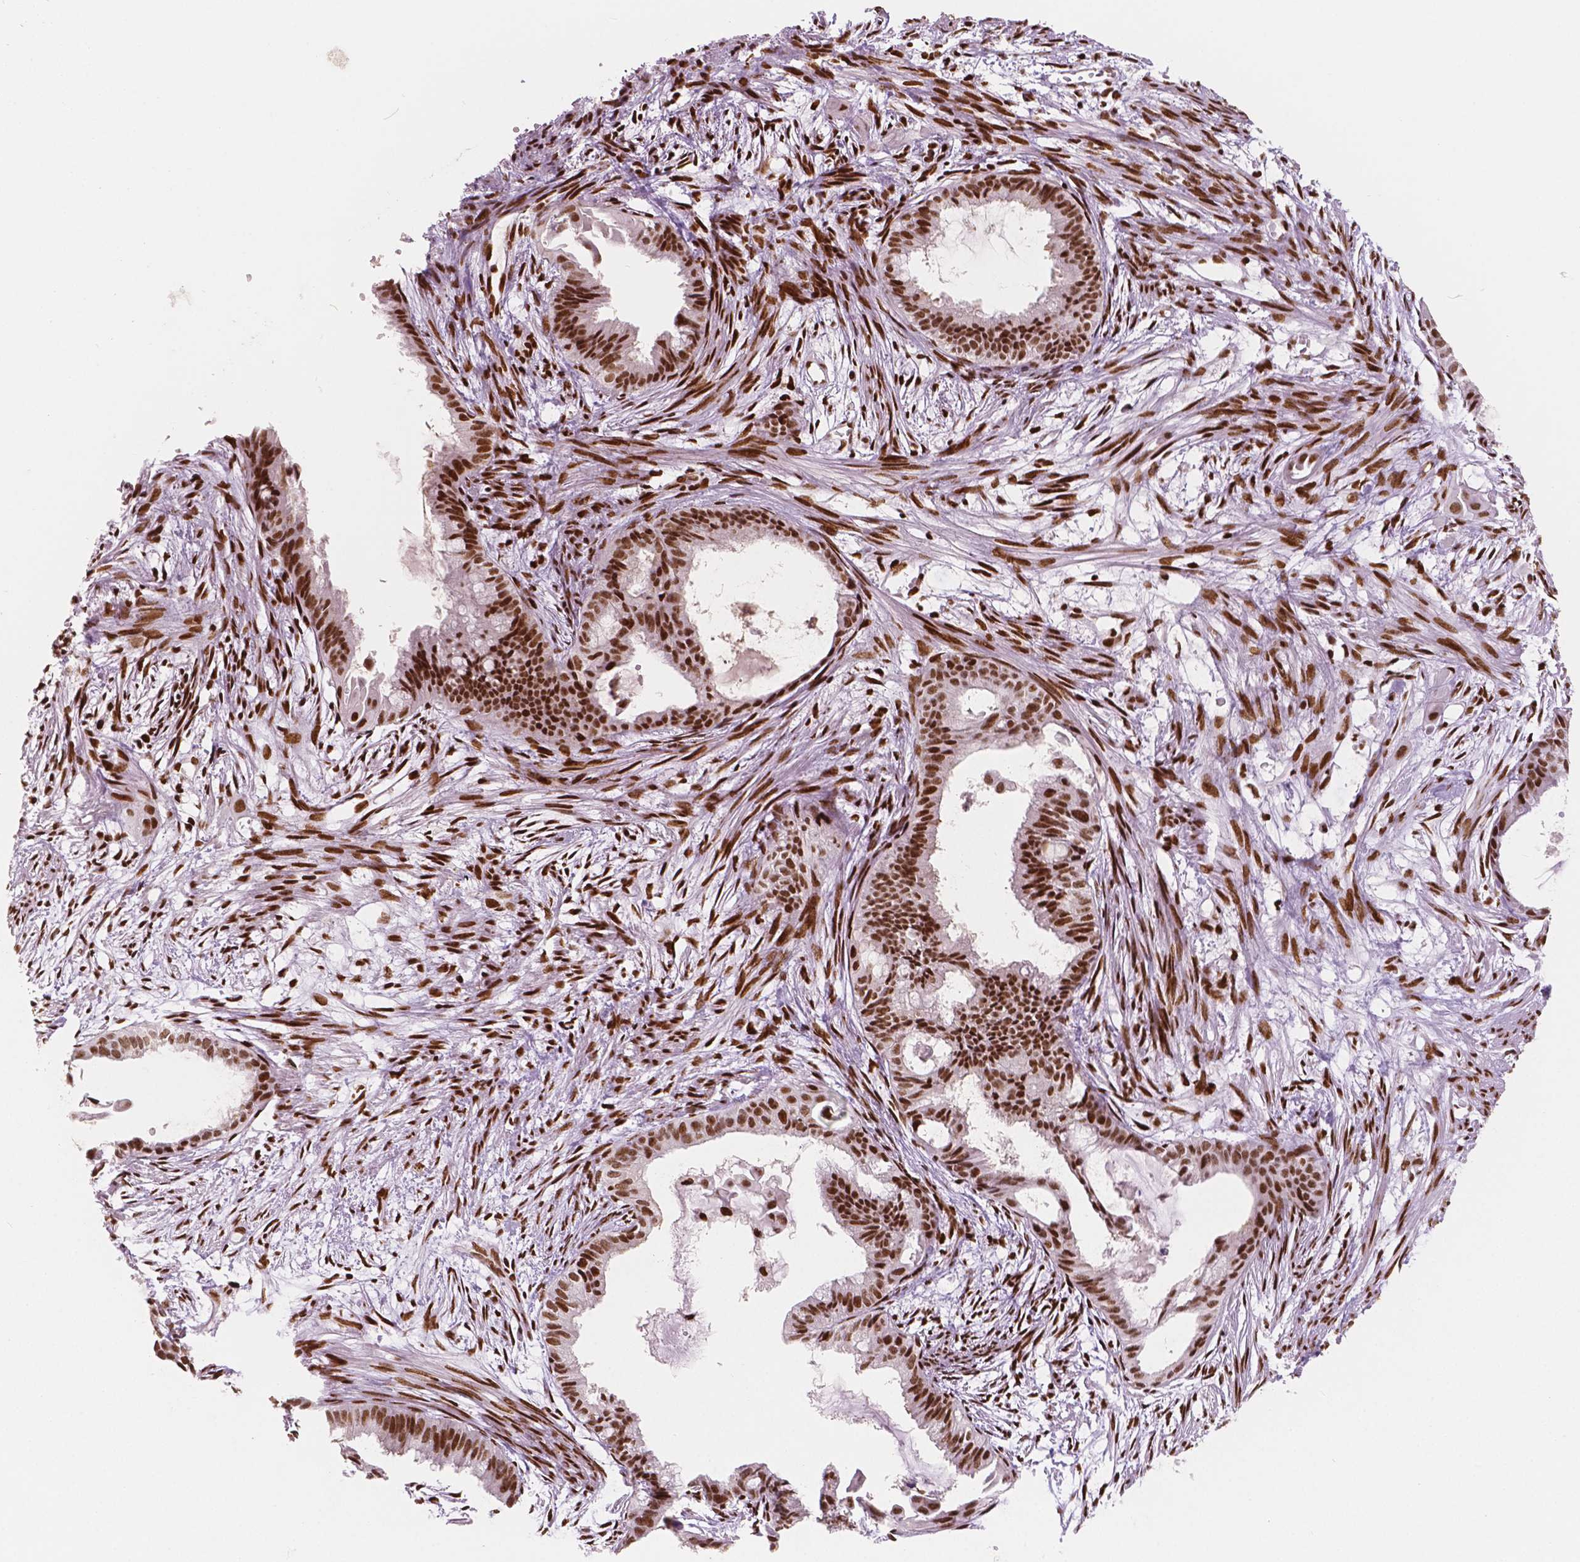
{"staining": {"intensity": "strong", "quantity": ">75%", "location": "nuclear"}, "tissue": "endometrial cancer", "cell_type": "Tumor cells", "image_type": "cancer", "snomed": [{"axis": "morphology", "description": "Adenocarcinoma, NOS"}, {"axis": "topography", "description": "Endometrium"}], "caption": "An IHC micrograph of tumor tissue is shown. Protein staining in brown shows strong nuclear positivity in endometrial cancer (adenocarcinoma) within tumor cells.", "gene": "BRD4", "patient": {"sex": "female", "age": 86}}